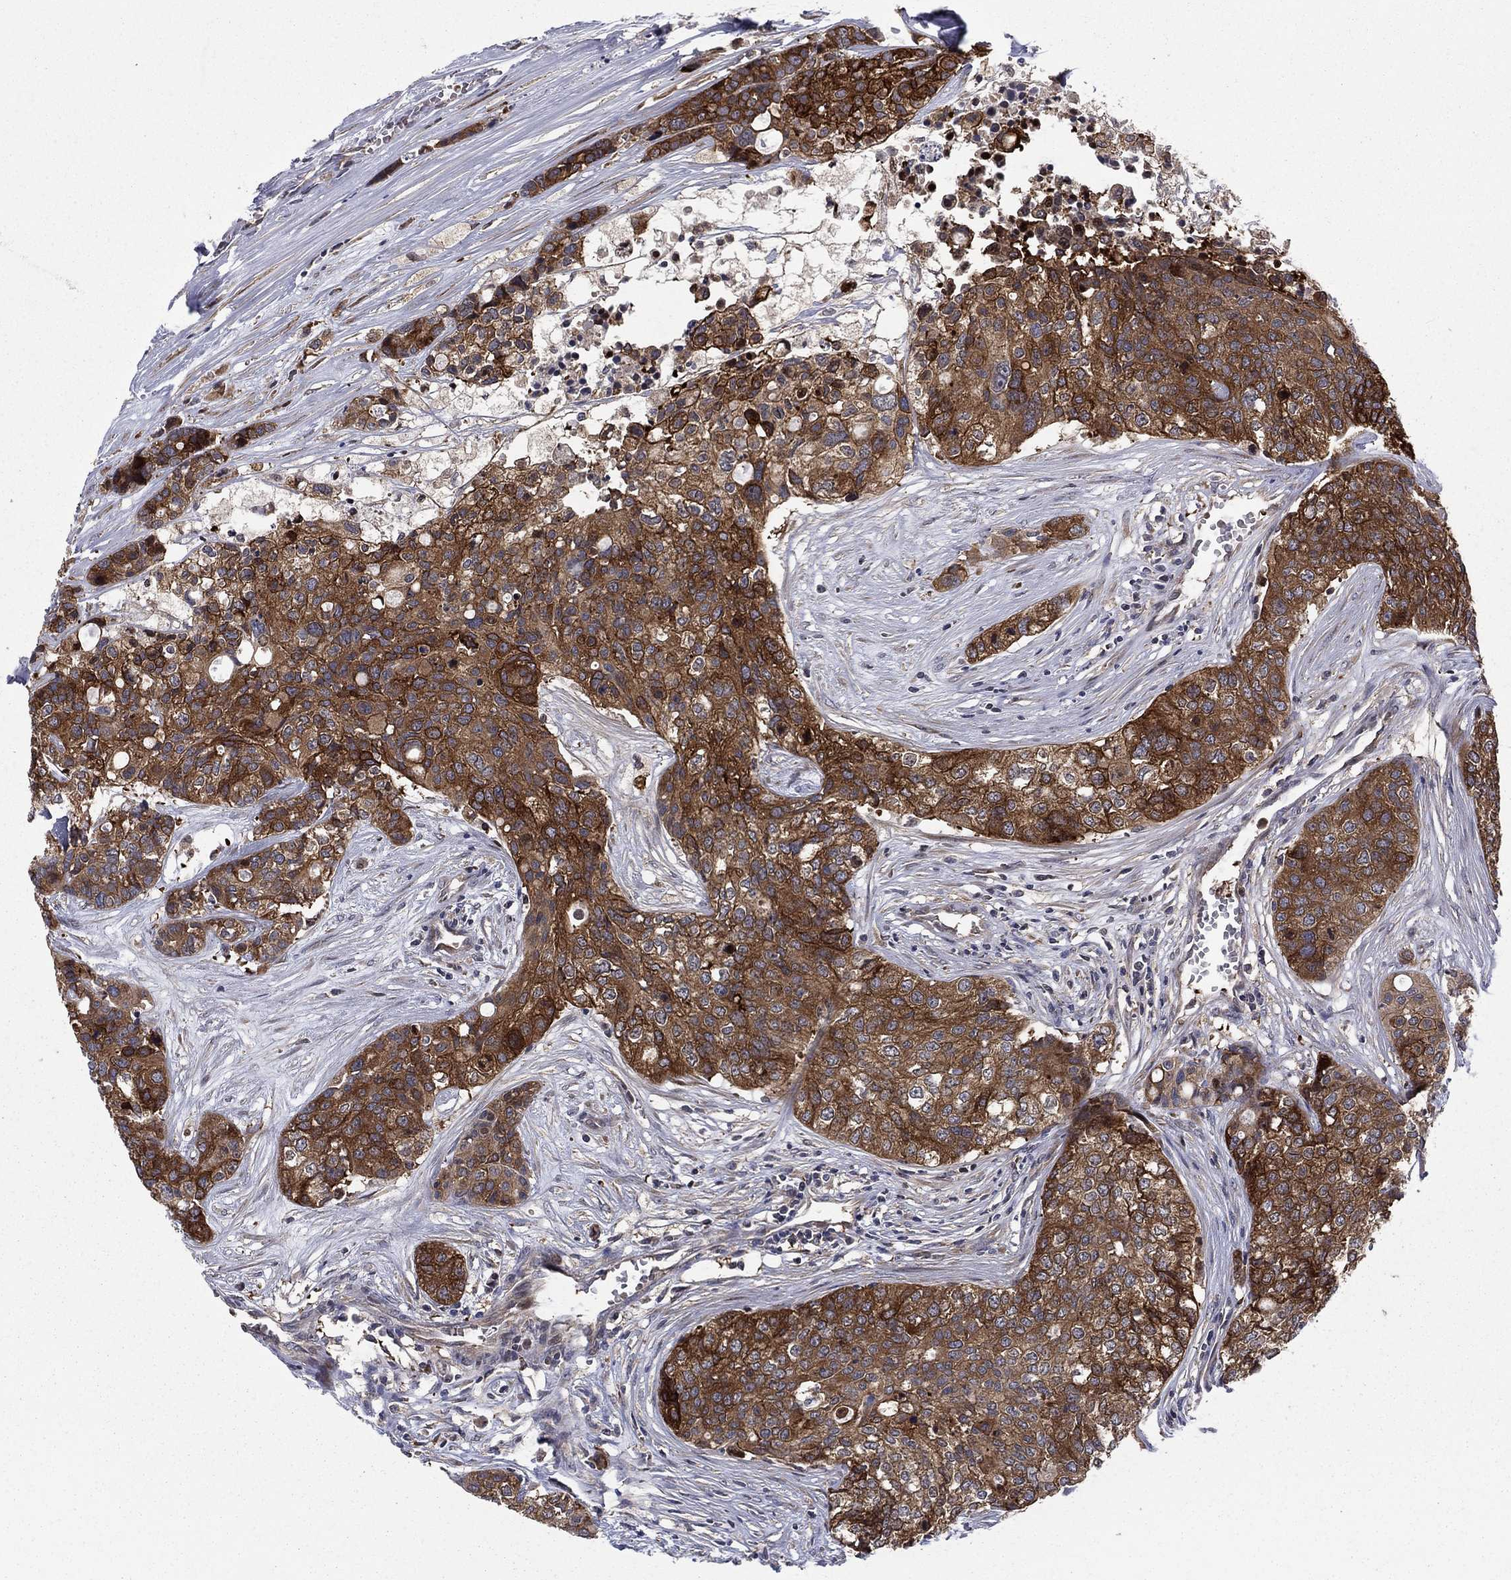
{"staining": {"intensity": "strong", "quantity": "25%-75%", "location": "cytoplasmic/membranous"}, "tissue": "carcinoid", "cell_type": "Tumor cells", "image_type": "cancer", "snomed": [{"axis": "morphology", "description": "Carcinoid, malignant, NOS"}, {"axis": "topography", "description": "Colon"}], "caption": "A brown stain highlights strong cytoplasmic/membranous positivity of a protein in carcinoid tumor cells.", "gene": "HDAC4", "patient": {"sex": "male", "age": 81}}